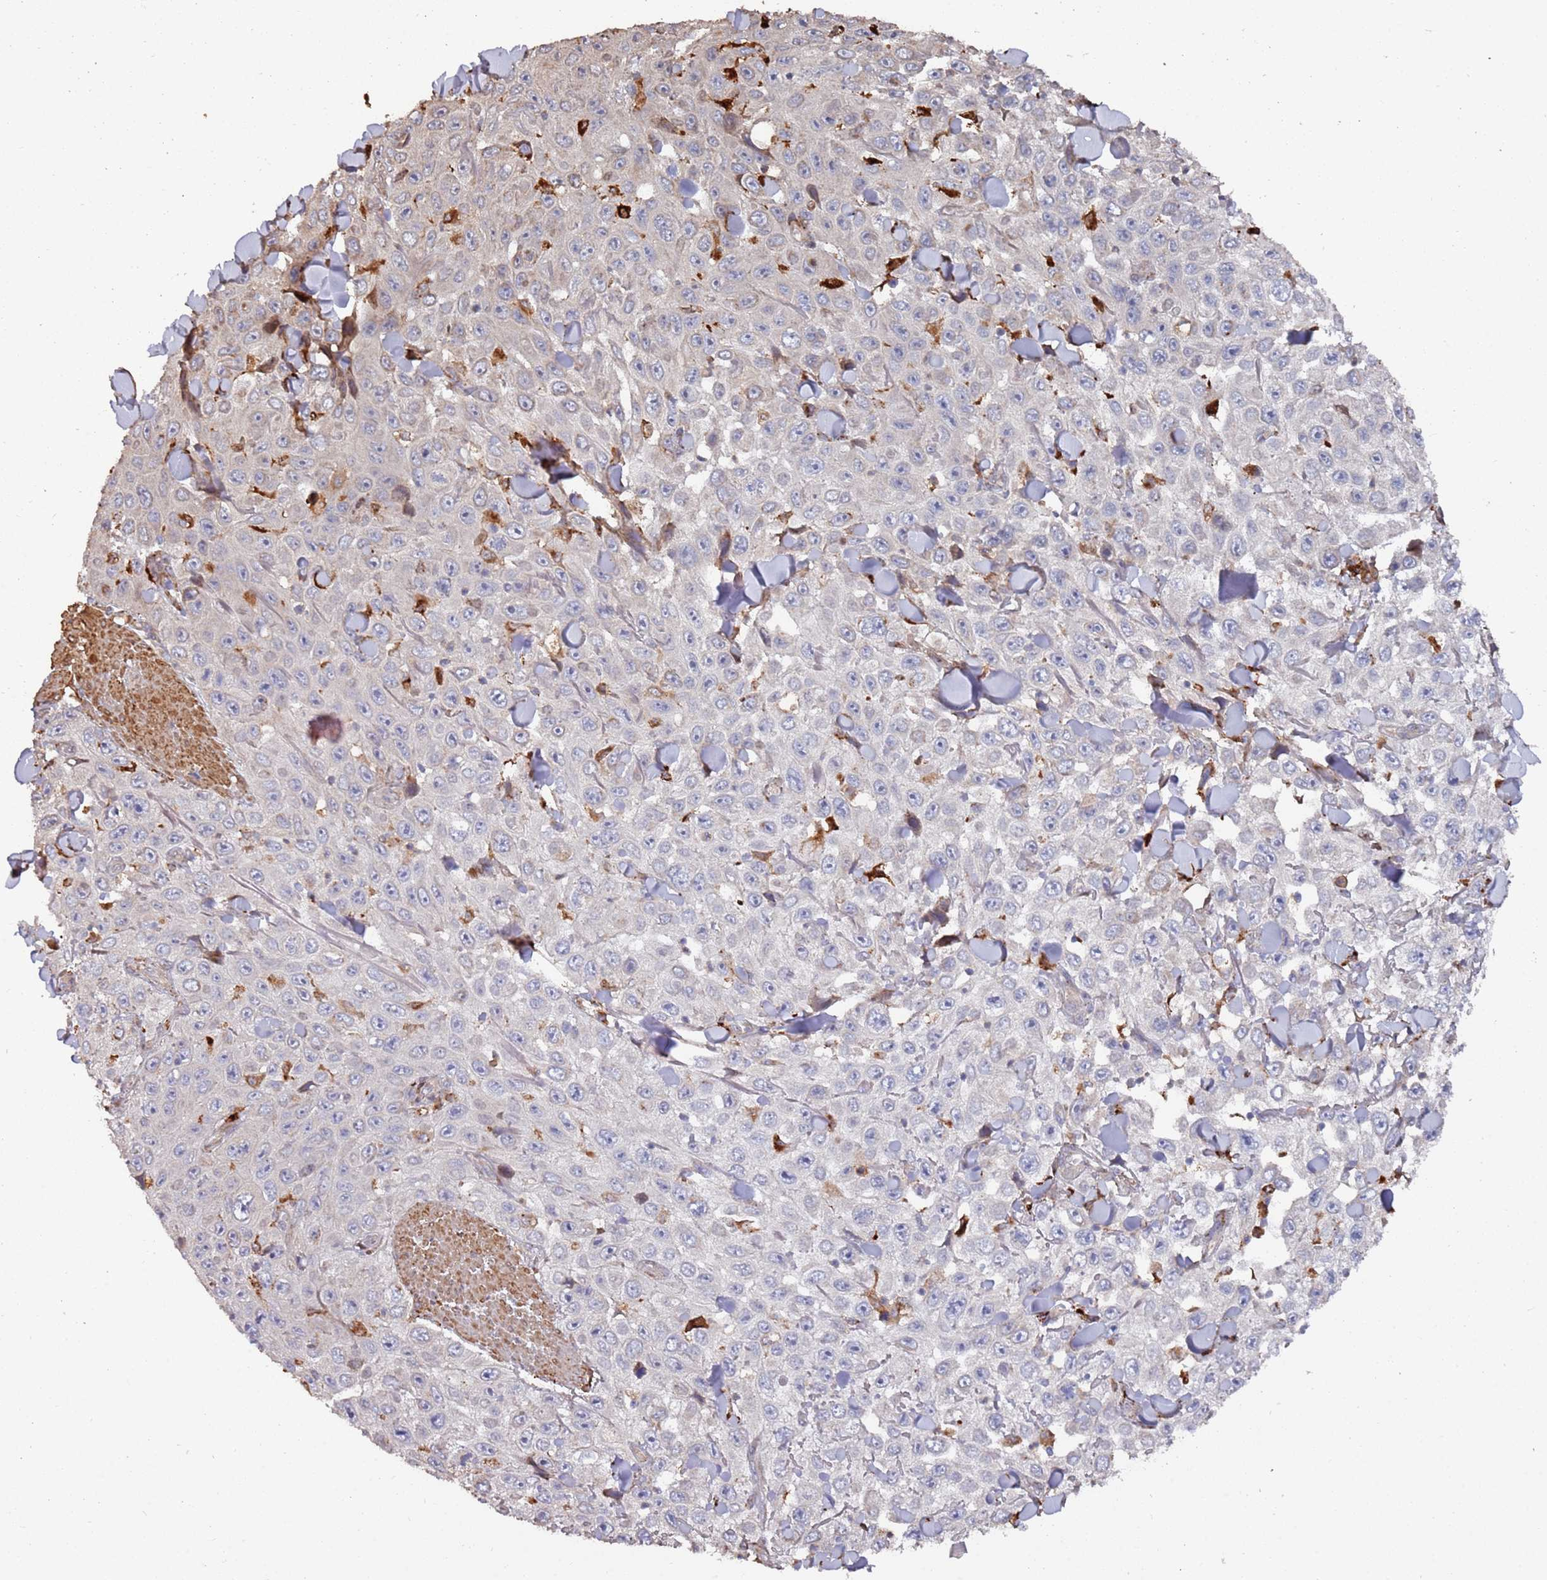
{"staining": {"intensity": "negative", "quantity": "none", "location": "none"}, "tissue": "skin cancer", "cell_type": "Tumor cells", "image_type": "cancer", "snomed": [{"axis": "morphology", "description": "Squamous cell carcinoma, NOS"}, {"axis": "topography", "description": "Skin"}], "caption": "Immunohistochemistry image of neoplastic tissue: skin cancer (squamous cell carcinoma) stained with DAB shows no significant protein expression in tumor cells.", "gene": "LACC1", "patient": {"sex": "male", "age": 82}}